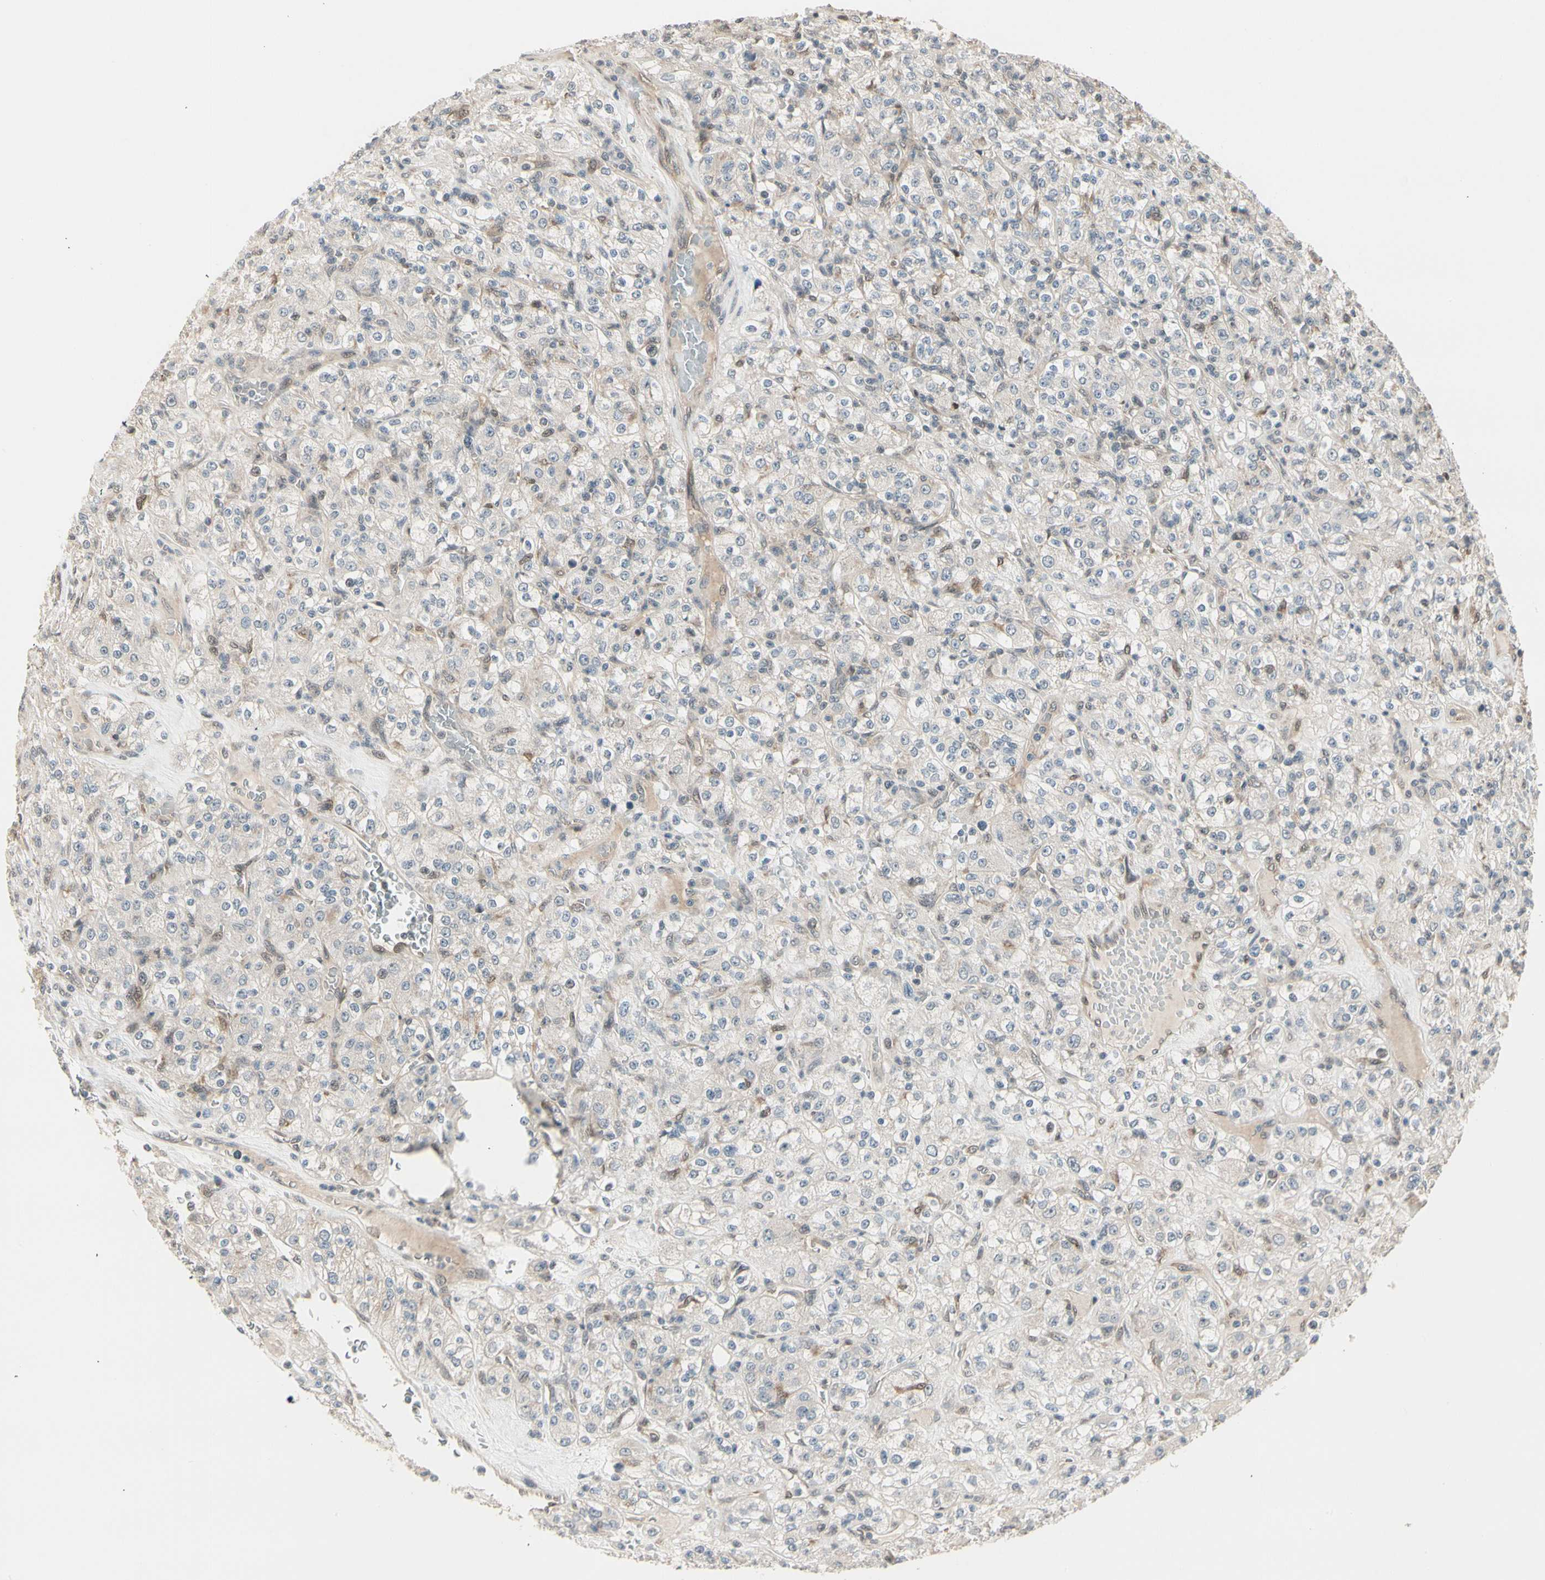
{"staining": {"intensity": "weak", "quantity": "<25%", "location": "cytoplasmic/membranous"}, "tissue": "renal cancer", "cell_type": "Tumor cells", "image_type": "cancer", "snomed": [{"axis": "morphology", "description": "Normal tissue, NOS"}, {"axis": "morphology", "description": "Adenocarcinoma, NOS"}, {"axis": "topography", "description": "Kidney"}], "caption": "An immunohistochemistry histopathology image of renal cancer (adenocarcinoma) is shown. There is no staining in tumor cells of renal cancer (adenocarcinoma). (DAB immunohistochemistry with hematoxylin counter stain).", "gene": "SVBP", "patient": {"sex": "female", "age": 72}}